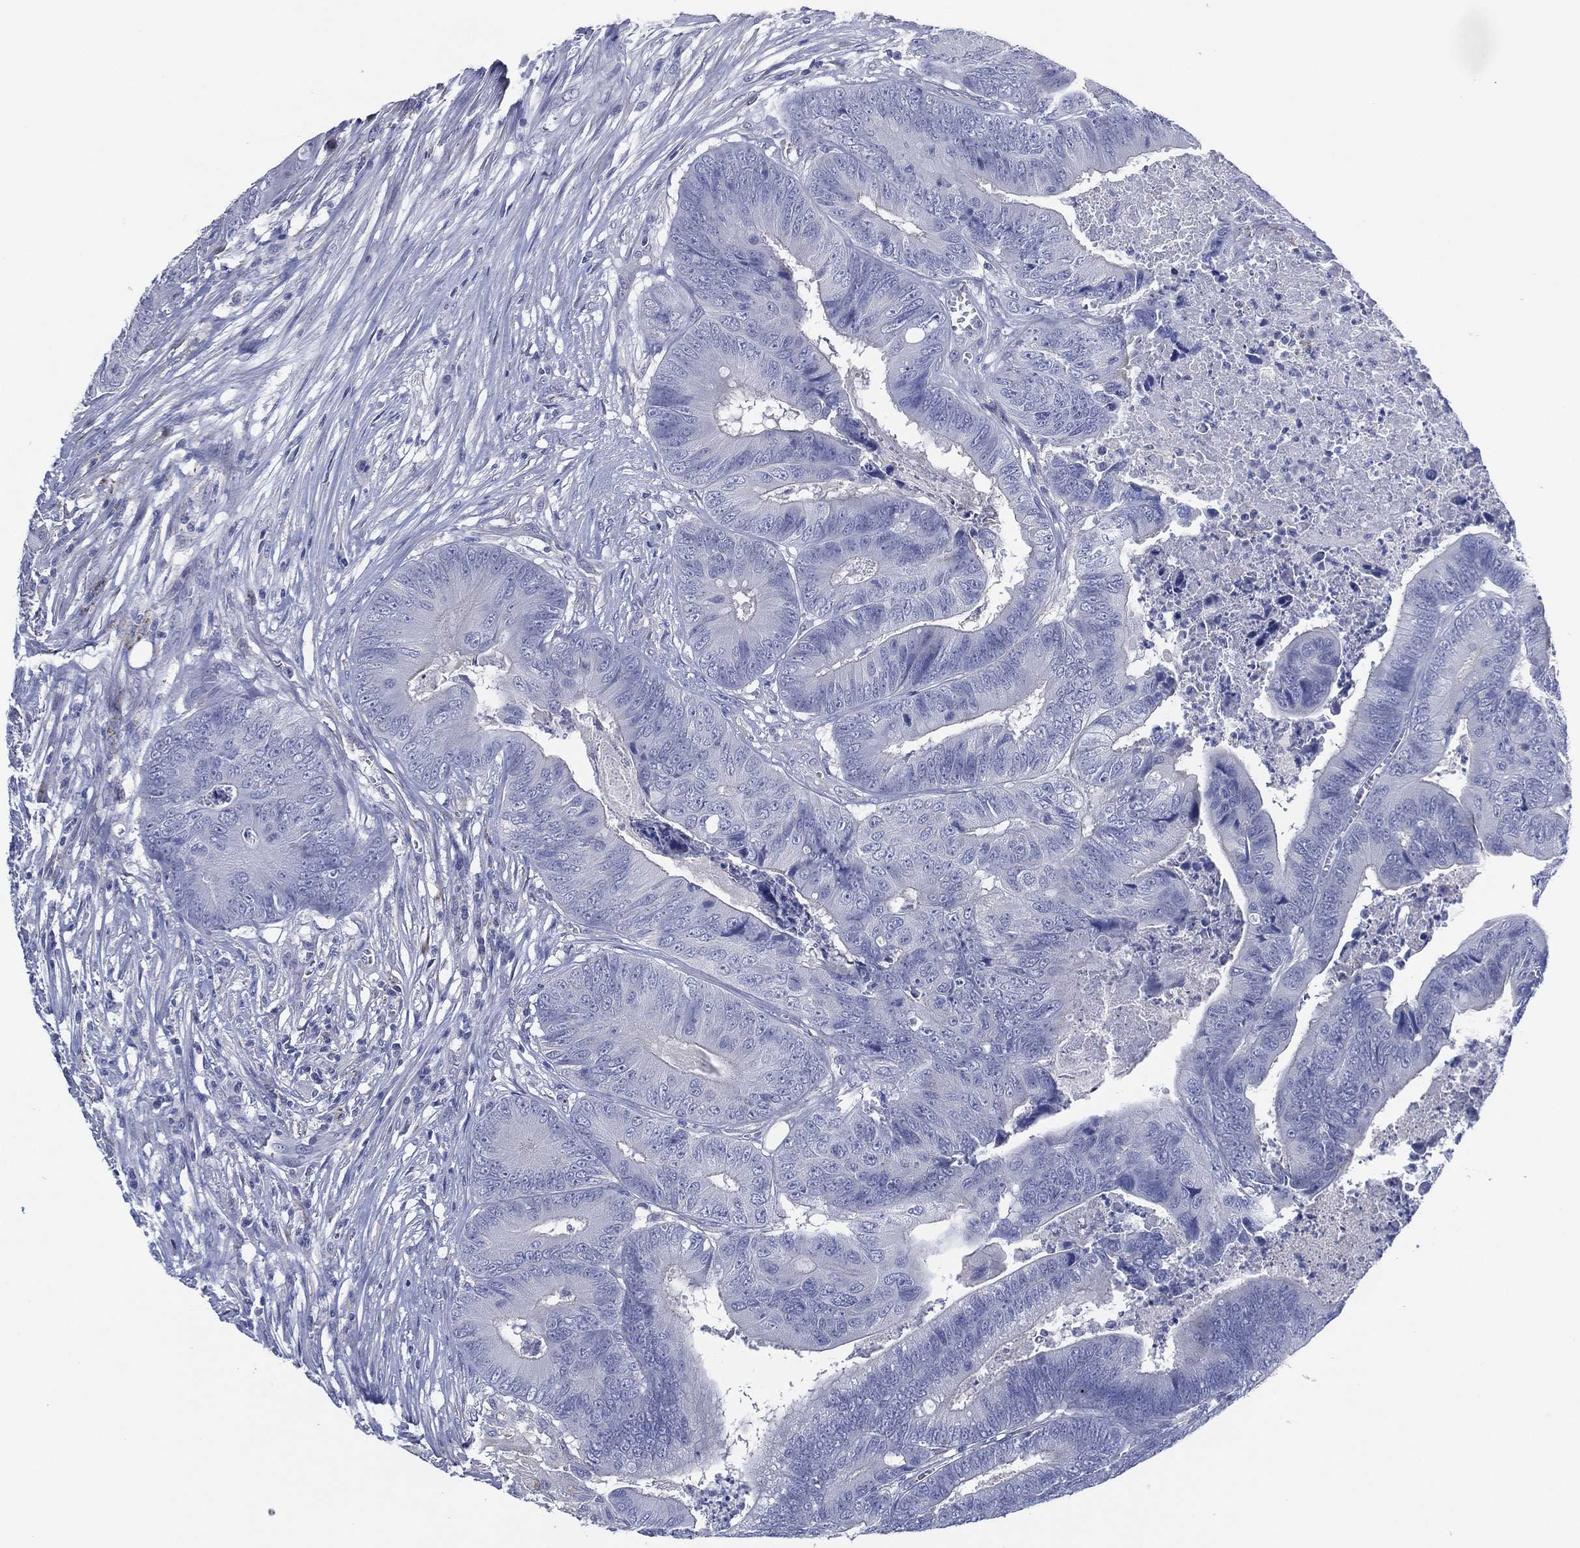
{"staining": {"intensity": "negative", "quantity": "none", "location": "none"}, "tissue": "colorectal cancer", "cell_type": "Tumor cells", "image_type": "cancer", "snomed": [{"axis": "morphology", "description": "Adenocarcinoma, NOS"}, {"axis": "topography", "description": "Colon"}], "caption": "High power microscopy micrograph of an immunohistochemistry photomicrograph of colorectal adenocarcinoma, revealing no significant positivity in tumor cells. Brightfield microscopy of immunohistochemistry stained with DAB (3,3'-diaminobenzidine) (brown) and hematoxylin (blue), captured at high magnification.", "gene": "C5orf46", "patient": {"sex": "male", "age": 84}}